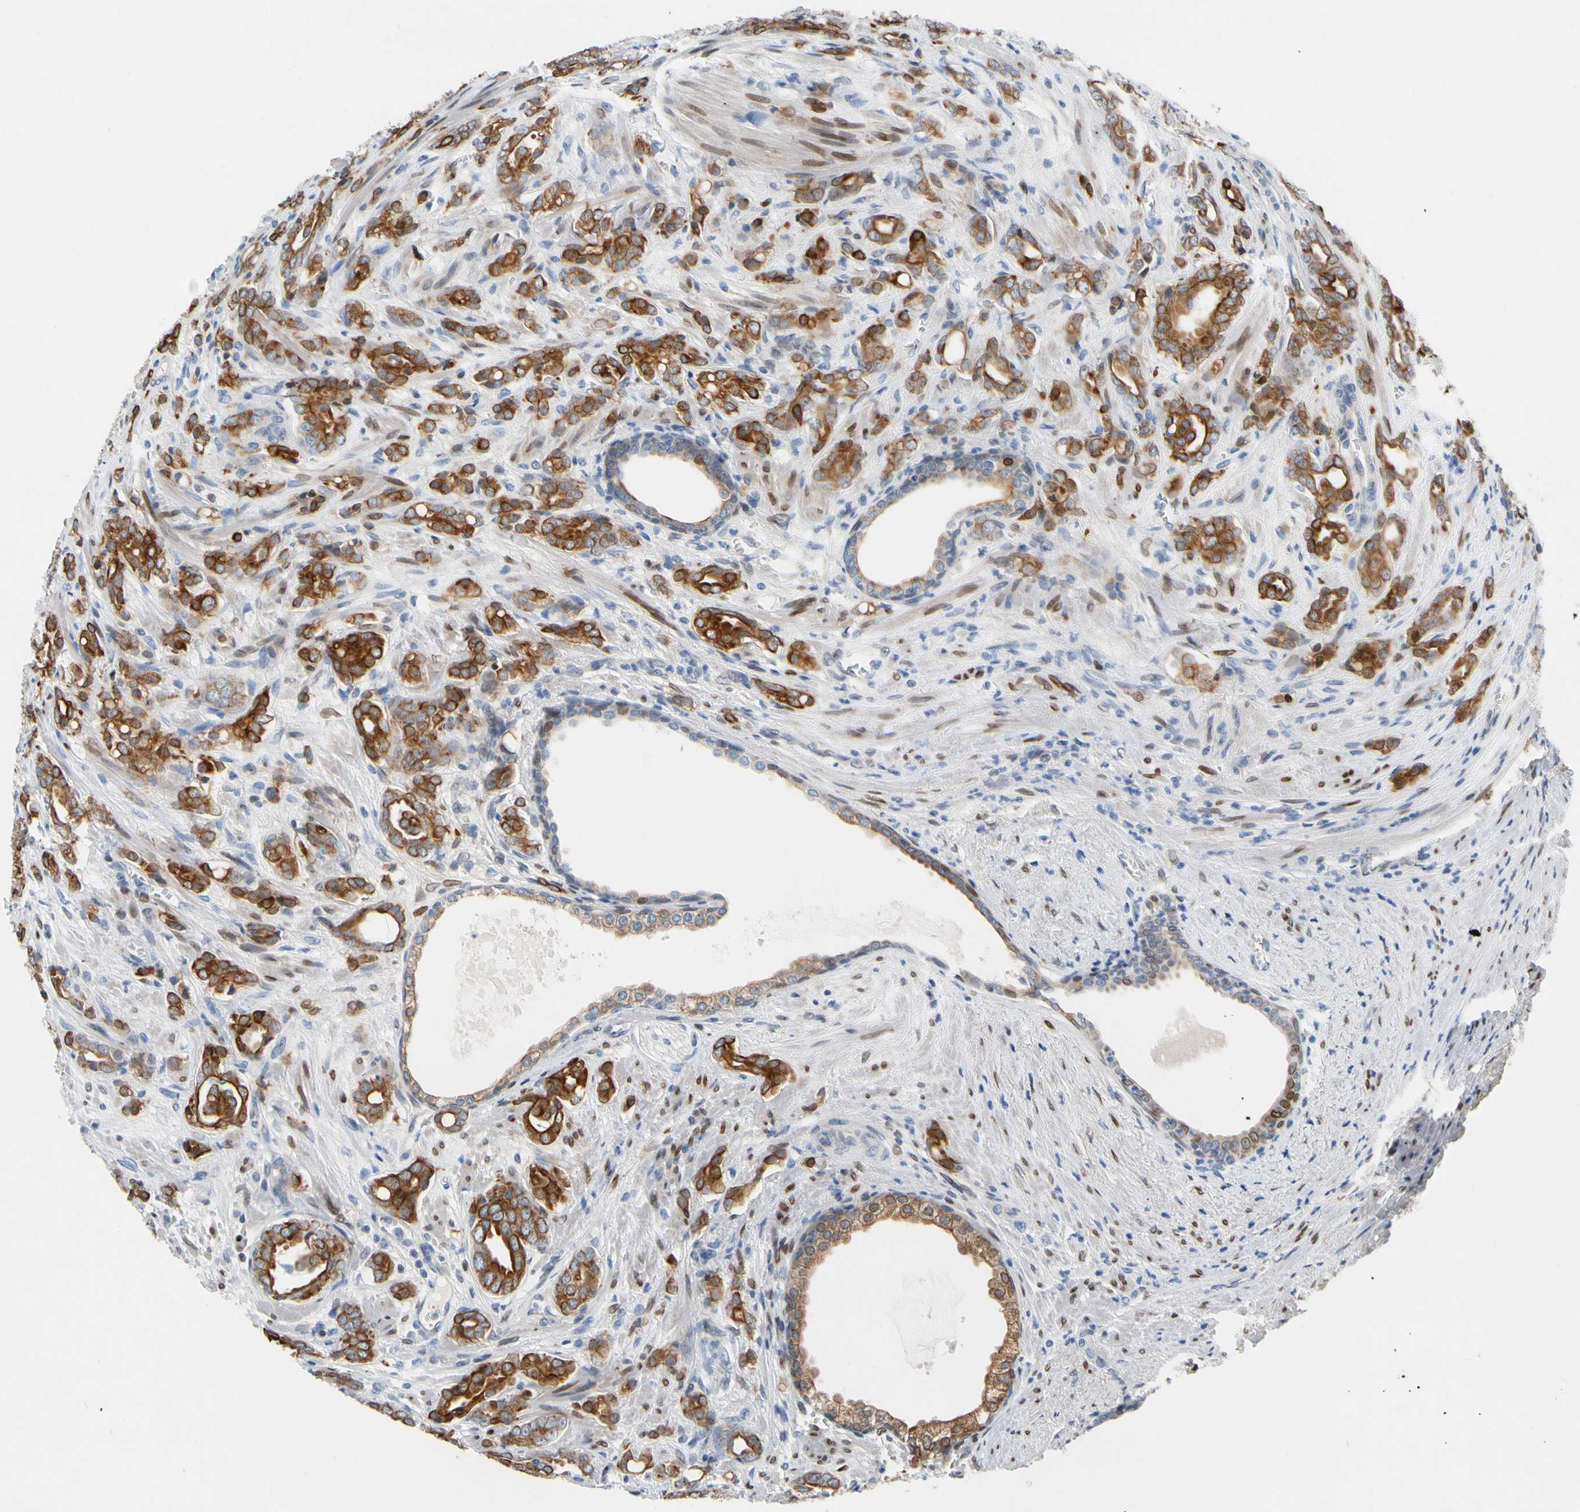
{"staining": {"intensity": "strong", "quantity": ">75%", "location": "cytoplasmic/membranous"}, "tissue": "prostate cancer", "cell_type": "Tumor cells", "image_type": "cancer", "snomed": [{"axis": "morphology", "description": "Adenocarcinoma, High grade"}, {"axis": "topography", "description": "Prostate"}], "caption": "High-power microscopy captured an immunohistochemistry (IHC) photomicrograph of prostate cancer, revealing strong cytoplasmic/membranous expression in approximately >75% of tumor cells.", "gene": "ZNF132", "patient": {"sex": "male", "age": 64}}